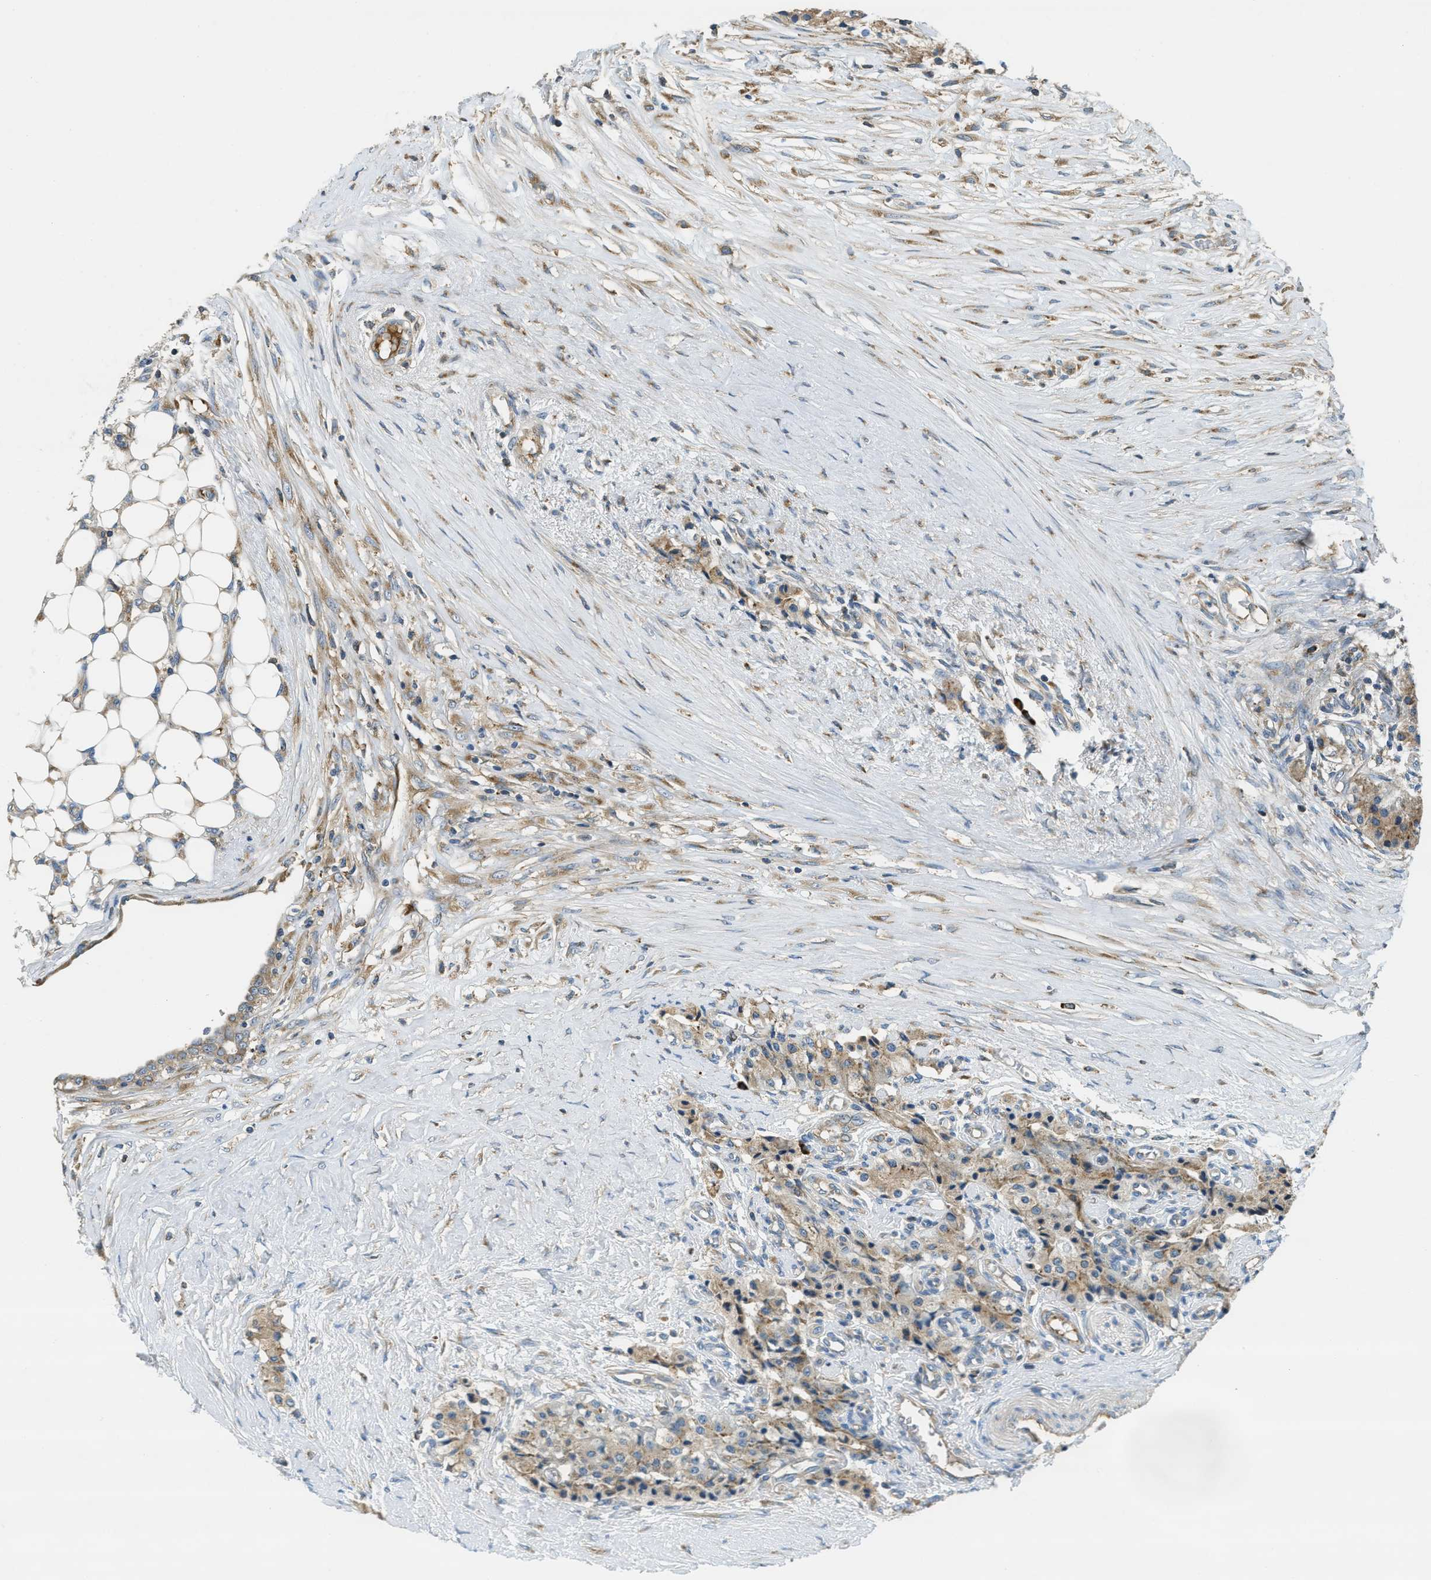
{"staining": {"intensity": "weak", "quantity": ">75%", "location": "cytoplasmic/membranous"}, "tissue": "carcinoid", "cell_type": "Tumor cells", "image_type": "cancer", "snomed": [{"axis": "morphology", "description": "Carcinoid, malignant, NOS"}, {"axis": "topography", "description": "Colon"}], "caption": "Tumor cells show low levels of weak cytoplasmic/membranous expression in approximately >75% of cells in carcinoid (malignant). (IHC, brightfield microscopy, high magnification).", "gene": "SSR1", "patient": {"sex": "female", "age": 52}}